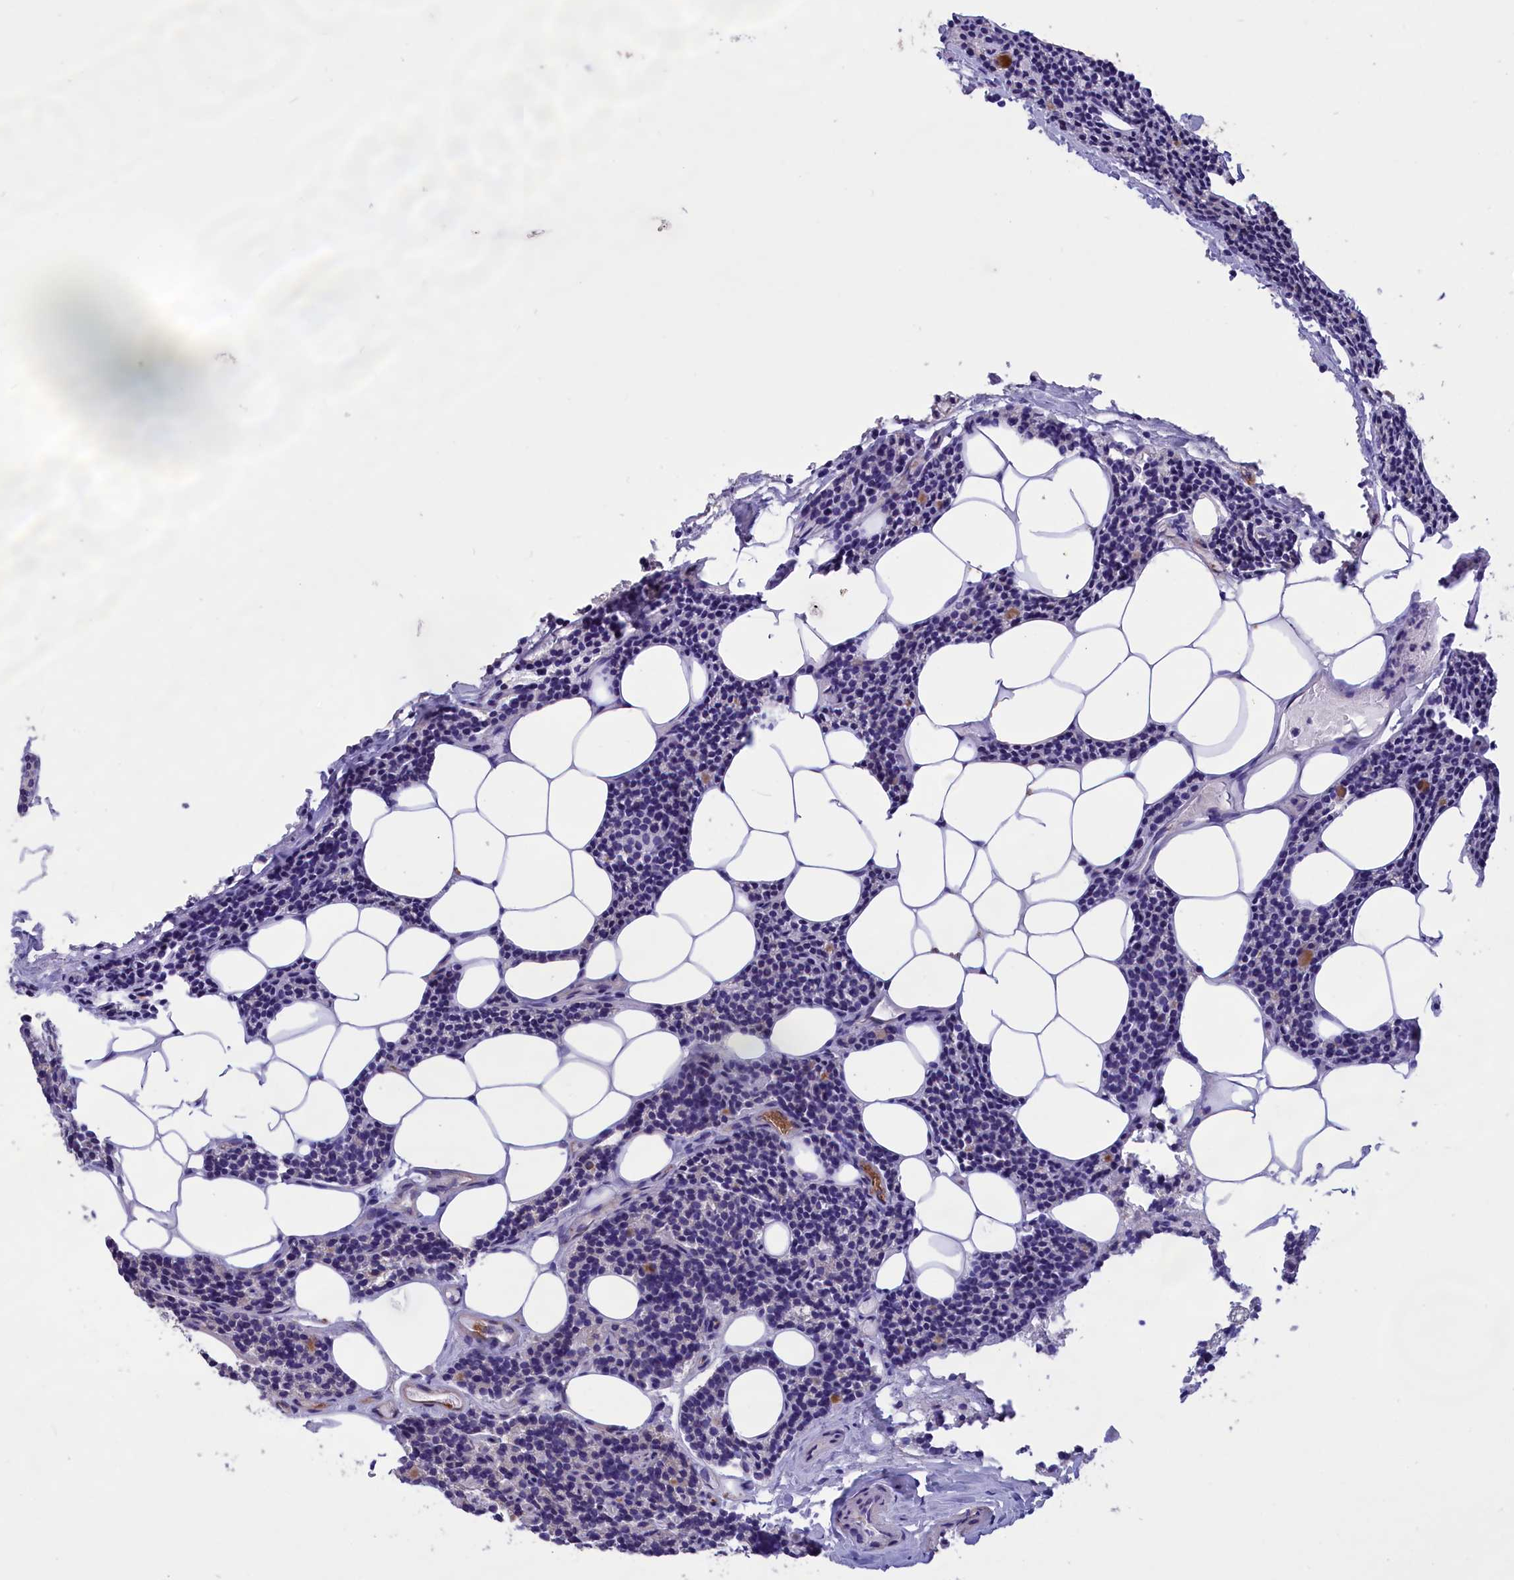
{"staining": {"intensity": "negative", "quantity": "none", "location": "none"}, "tissue": "parathyroid gland", "cell_type": "Glandular cells", "image_type": "normal", "snomed": [{"axis": "morphology", "description": "Normal tissue, NOS"}, {"axis": "topography", "description": "Parathyroid gland"}], "caption": "Immunohistochemical staining of unremarkable human parathyroid gland exhibits no significant positivity in glandular cells. (Stains: DAB IHC with hematoxylin counter stain, Microscopy: brightfield microscopy at high magnification).", "gene": "AMDHD2", "patient": {"sex": "female", "age": 43}}